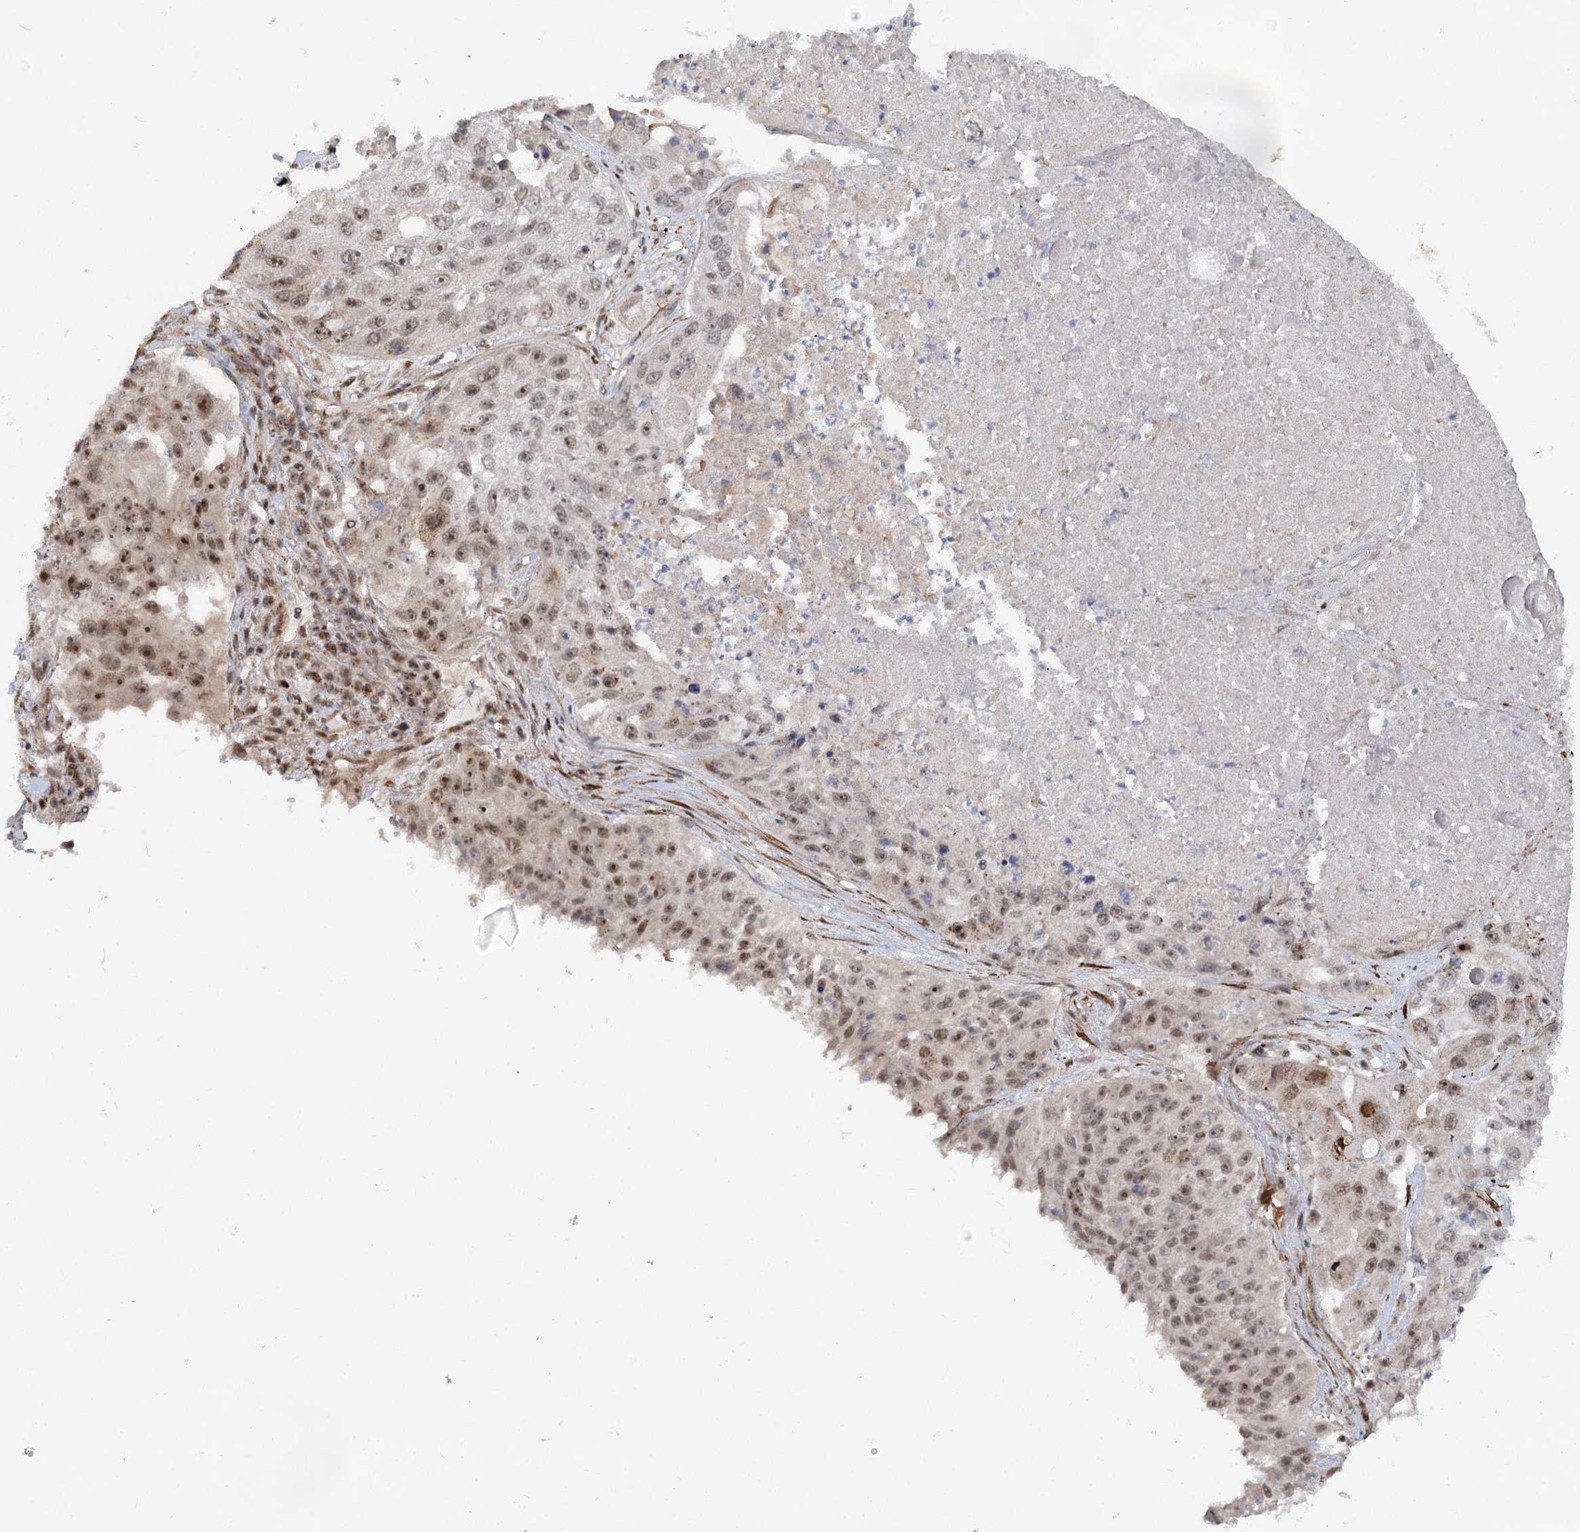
{"staining": {"intensity": "moderate", "quantity": ">75%", "location": "nuclear"}, "tissue": "lung cancer", "cell_type": "Tumor cells", "image_type": "cancer", "snomed": [{"axis": "morphology", "description": "Squamous cell carcinoma, NOS"}, {"axis": "topography", "description": "Lung"}], "caption": "Lung cancer was stained to show a protein in brown. There is medium levels of moderate nuclear staining in approximately >75% of tumor cells.", "gene": "GNL3L", "patient": {"sex": "male", "age": 61}}